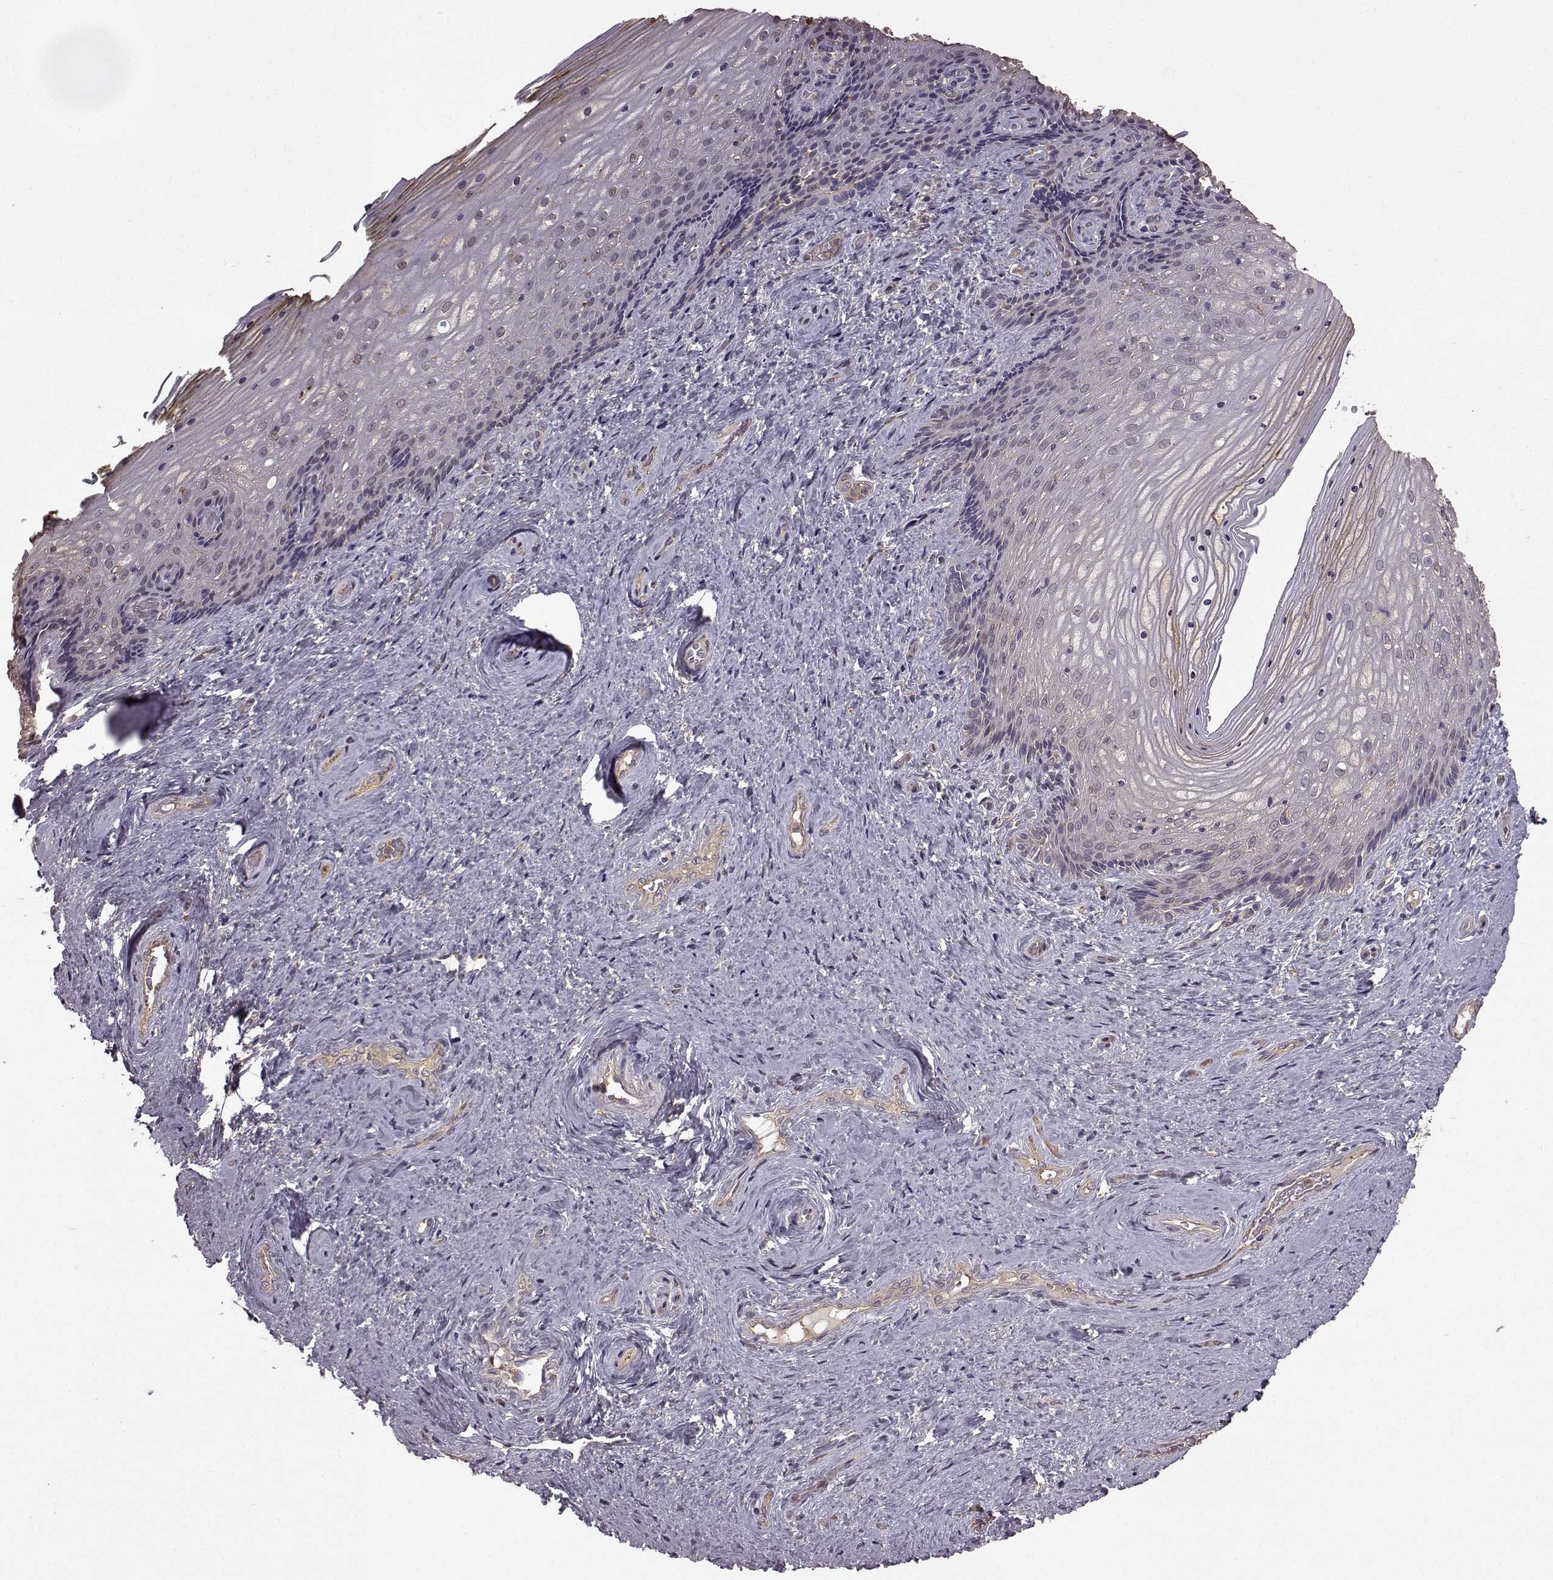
{"staining": {"intensity": "negative", "quantity": "none", "location": "none"}, "tissue": "vagina", "cell_type": "Squamous epithelial cells", "image_type": "normal", "snomed": [{"axis": "morphology", "description": "Normal tissue, NOS"}, {"axis": "topography", "description": "Vagina"}], "caption": "DAB immunohistochemical staining of unremarkable vagina reveals no significant staining in squamous epithelial cells.", "gene": "NME1", "patient": {"sex": "female", "age": 45}}